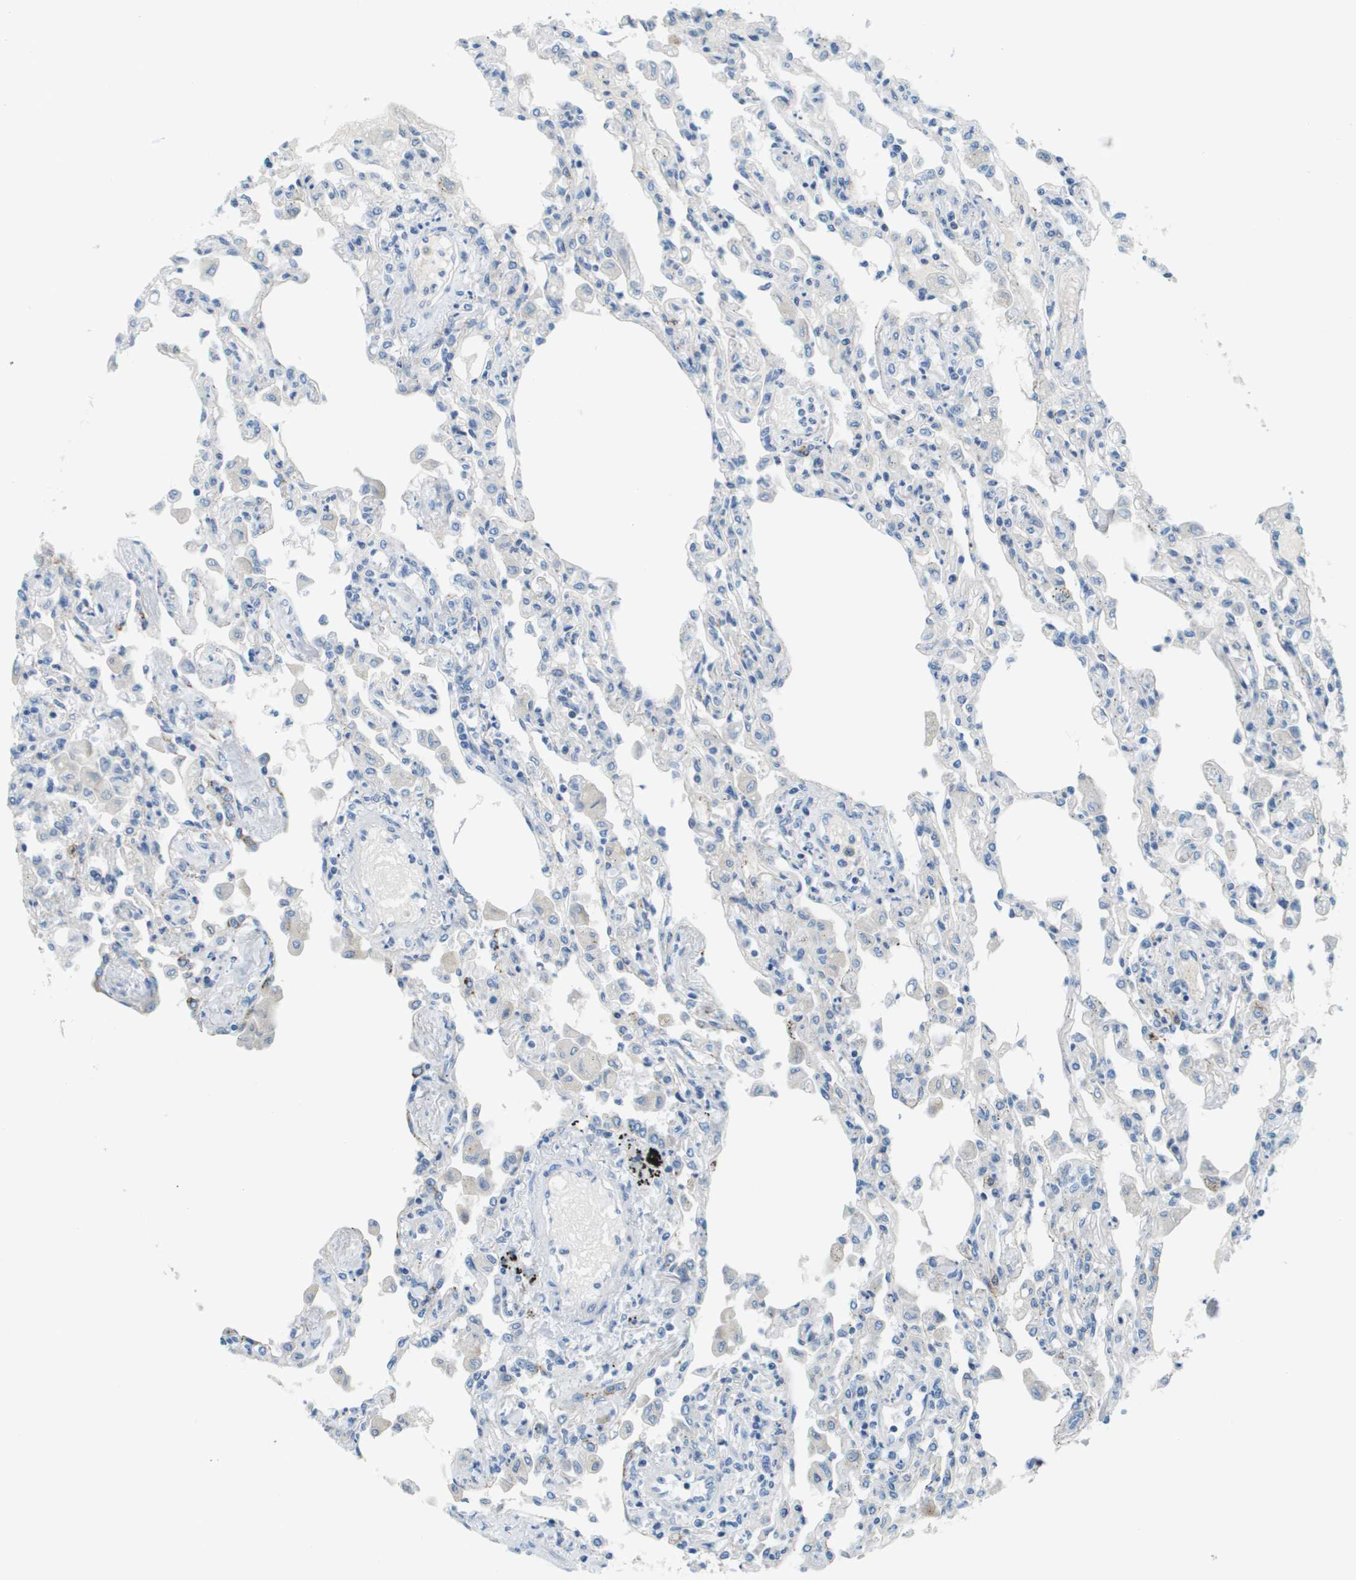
{"staining": {"intensity": "negative", "quantity": "none", "location": "none"}, "tissue": "lung", "cell_type": "Alveolar cells", "image_type": "normal", "snomed": [{"axis": "morphology", "description": "Normal tissue, NOS"}, {"axis": "topography", "description": "Bronchus"}, {"axis": "topography", "description": "Lung"}], "caption": "Immunohistochemistry (IHC) image of unremarkable lung: human lung stained with DAB (3,3'-diaminobenzidine) reveals no significant protein staining in alveolar cells. (DAB immunohistochemistry, high magnification).", "gene": "SDC1", "patient": {"sex": "female", "age": 49}}